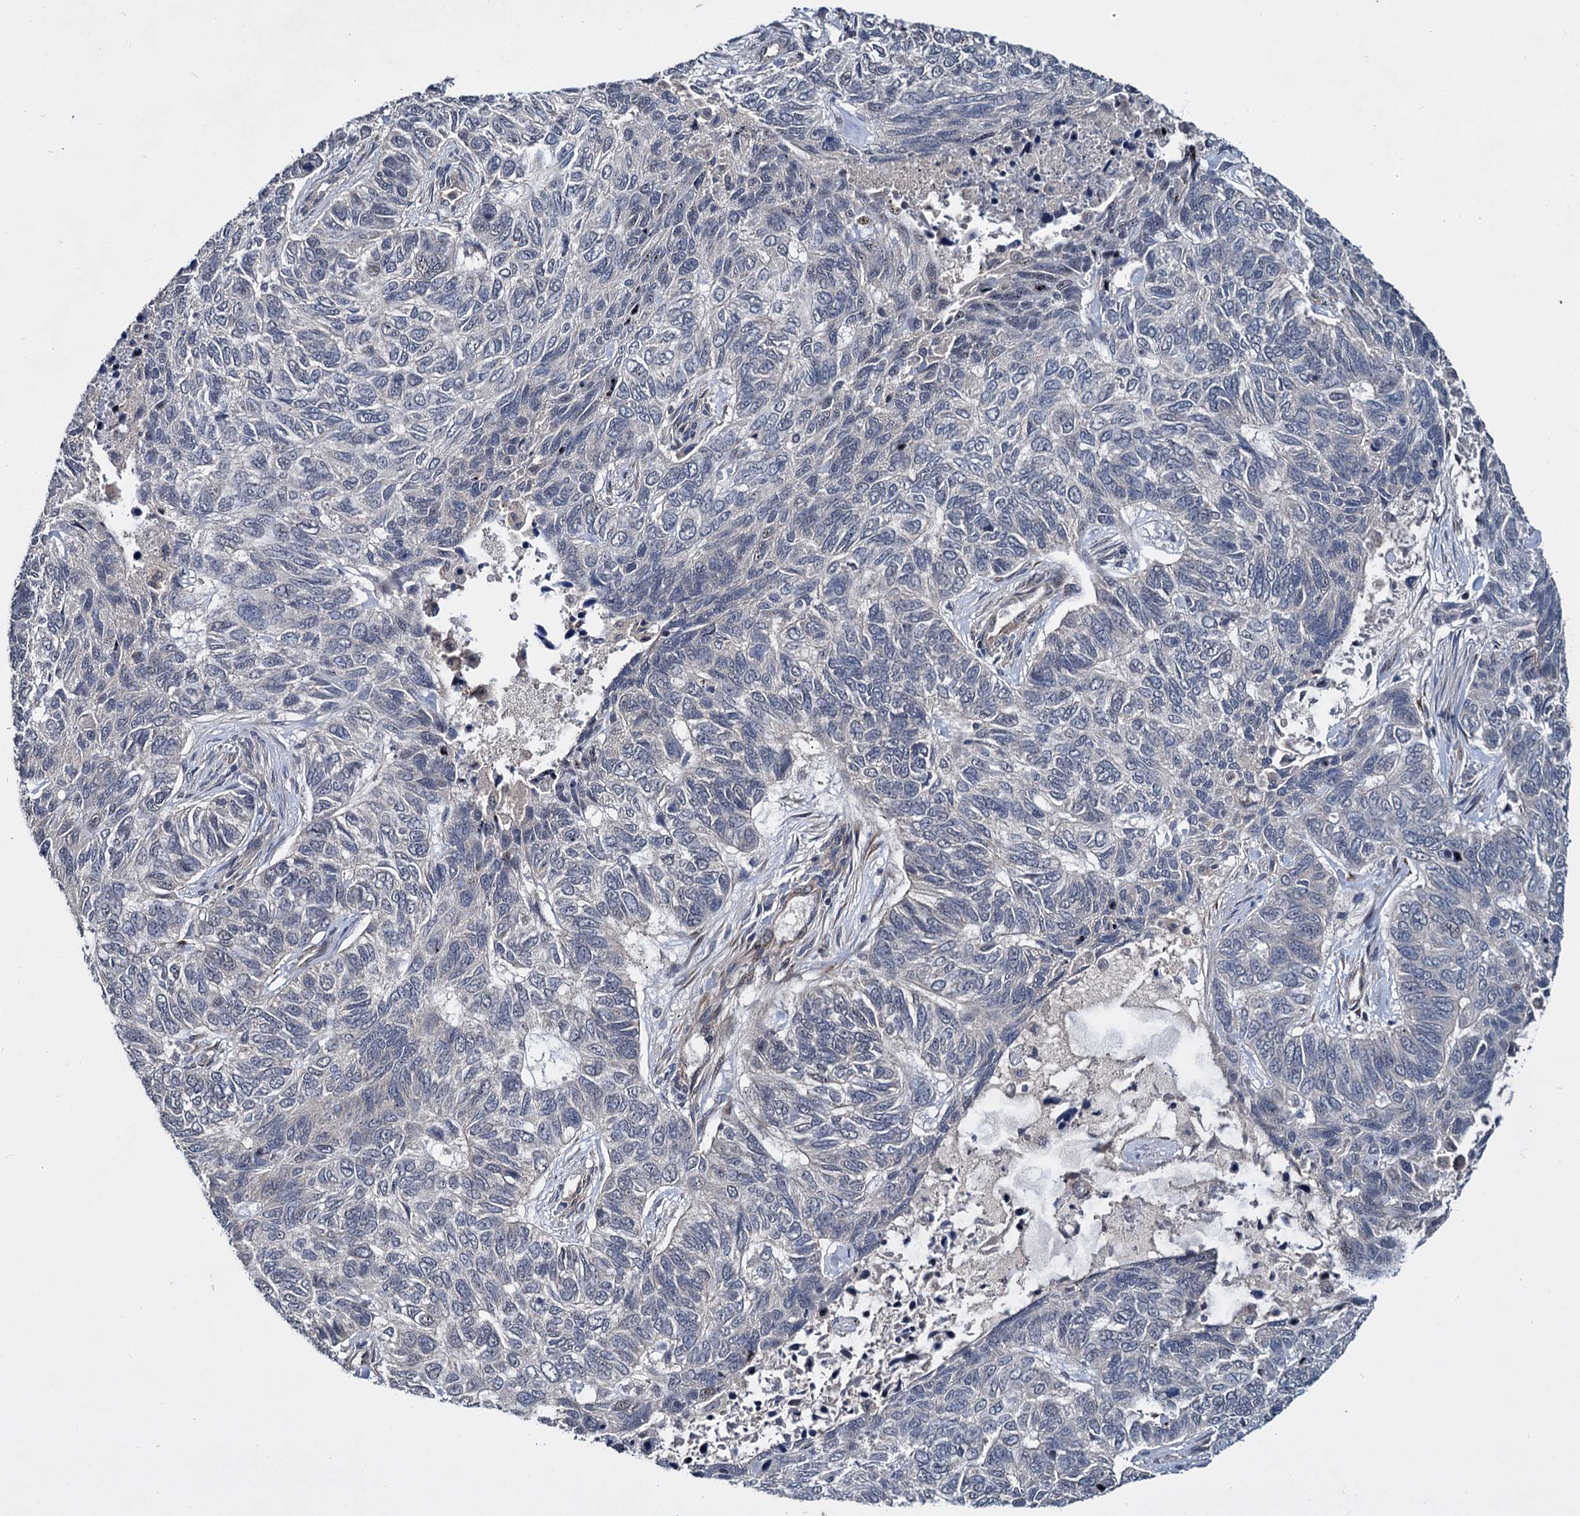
{"staining": {"intensity": "negative", "quantity": "none", "location": "none"}, "tissue": "skin cancer", "cell_type": "Tumor cells", "image_type": "cancer", "snomed": [{"axis": "morphology", "description": "Basal cell carcinoma"}, {"axis": "topography", "description": "Skin"}], "caption": "A photomicrograph of basal cell carcinoma (skin) stained for a protein demonstrates no brown staining in tumor cells.", "gene": "ARHGAP42", "patient": {"sex": "female", "age": 65}}